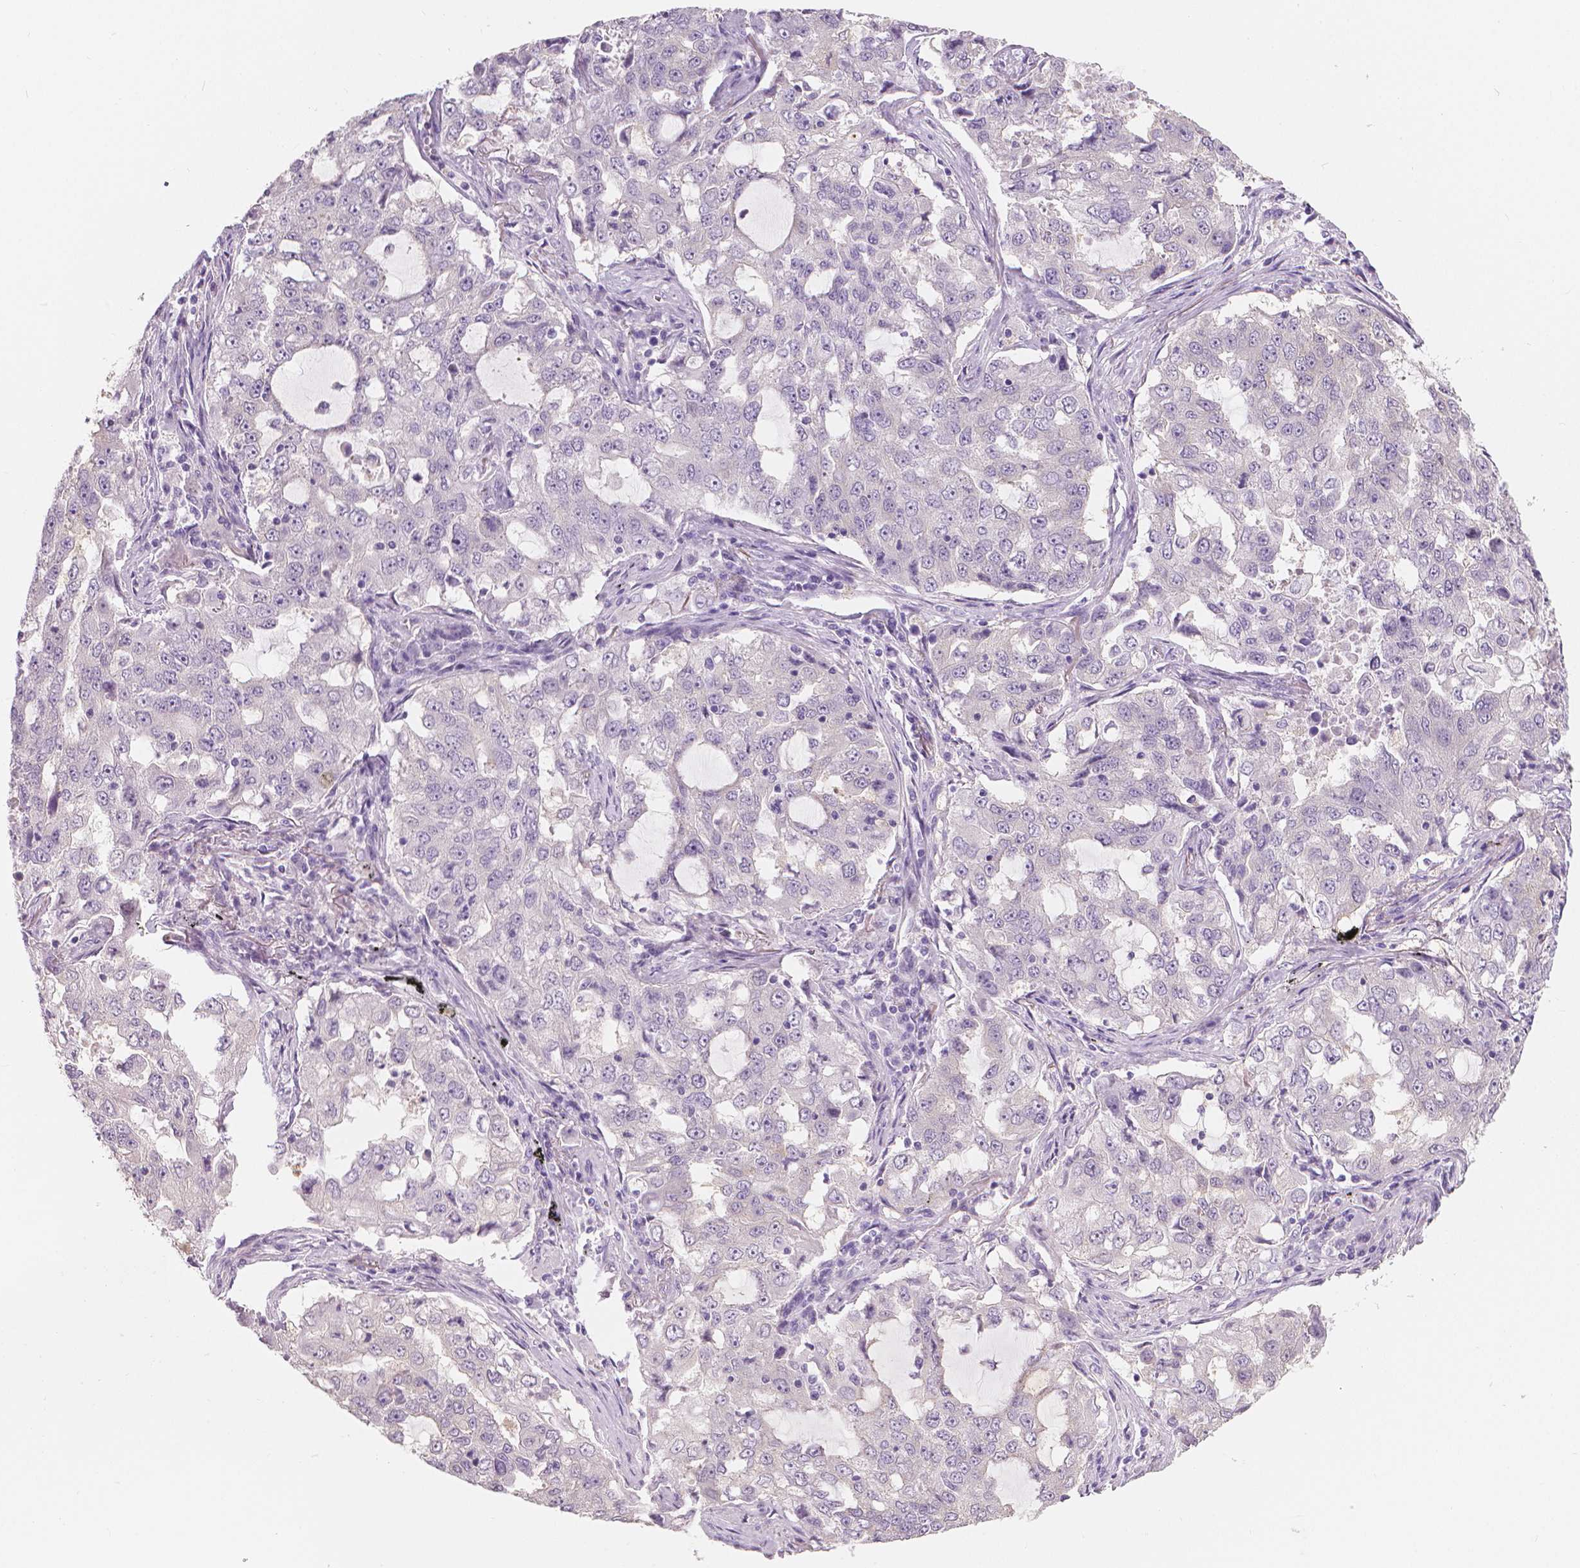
{"staining": {"intensity": "negative", "quantity": "none", "location": "none"}, "tissue": "lung cancer", "cell_type": "Tumor cells", "image_type": "cancer", "snomed": [{"axis": "morphology", "description": "Adenocarcinoma, NOS"}, {"axis": "topography", "description": "Lung"}], "caption": "A micrograph of lung cancer (adenocarcinoma) stained for a protein exhibits no brown staining in tumor cells. (Immunohistochemistry, brightfield microscopy, high magnification).", "gene": "APOA4", "patient": {"sex": "female", "age": 61}}